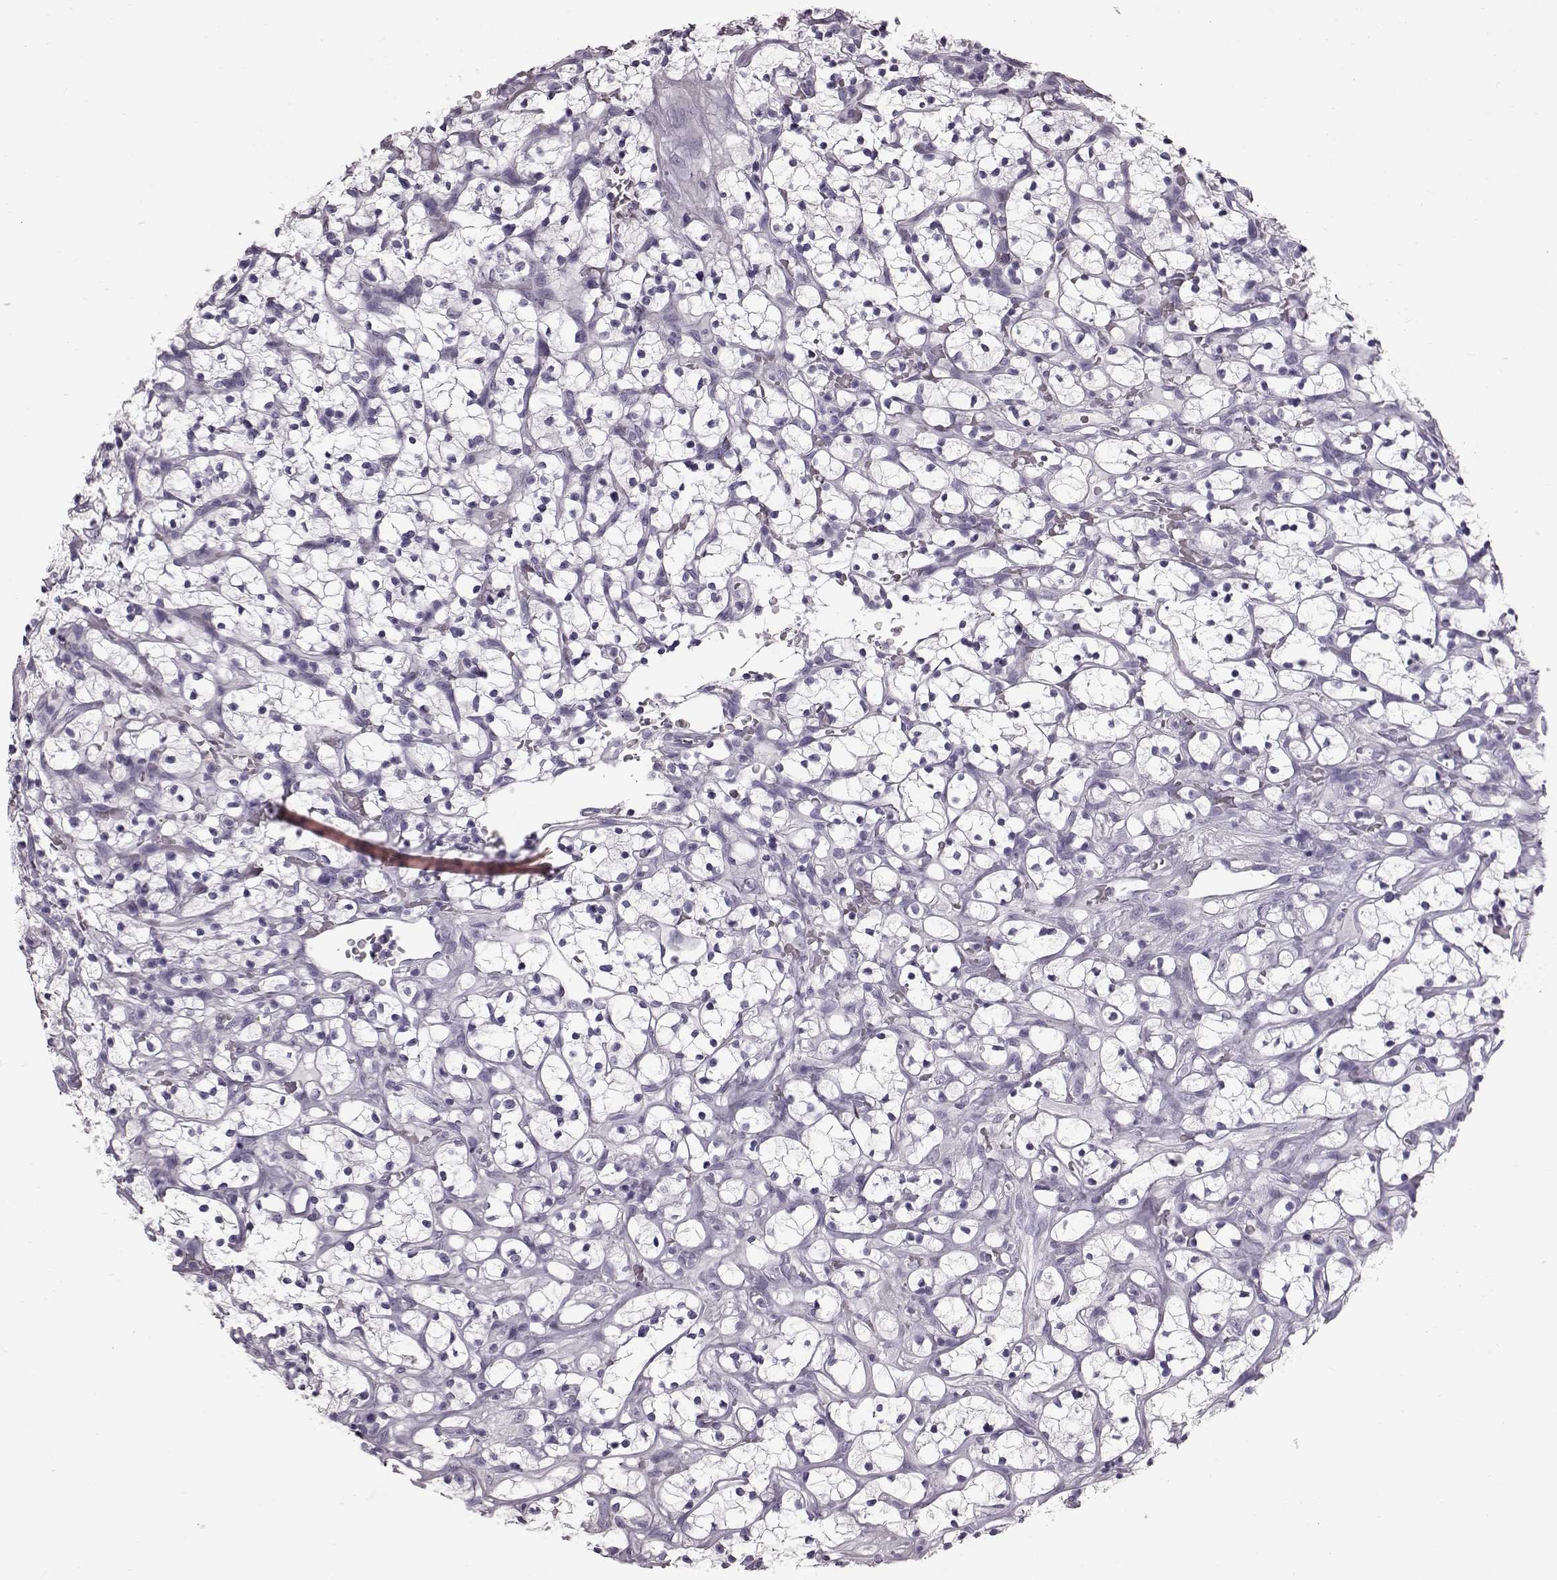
{"staining": {"intensity": "negative", "quantity": "none", "location": "none"}, "tissue": "renal cancer", "cell_type": "Tumor cells", "image_type": "cancer", "snomed": [{"axis": "morphology", "description": "Adenocarcinoma, NOS"}, {"axis": "topography", "description": "Kidney"}], "caption": "Protein analysis of renal cancer displays no significant expression in tumor cells.", "gene": "TCHHL1", "patient": {"sex": "female", "age": 64}}